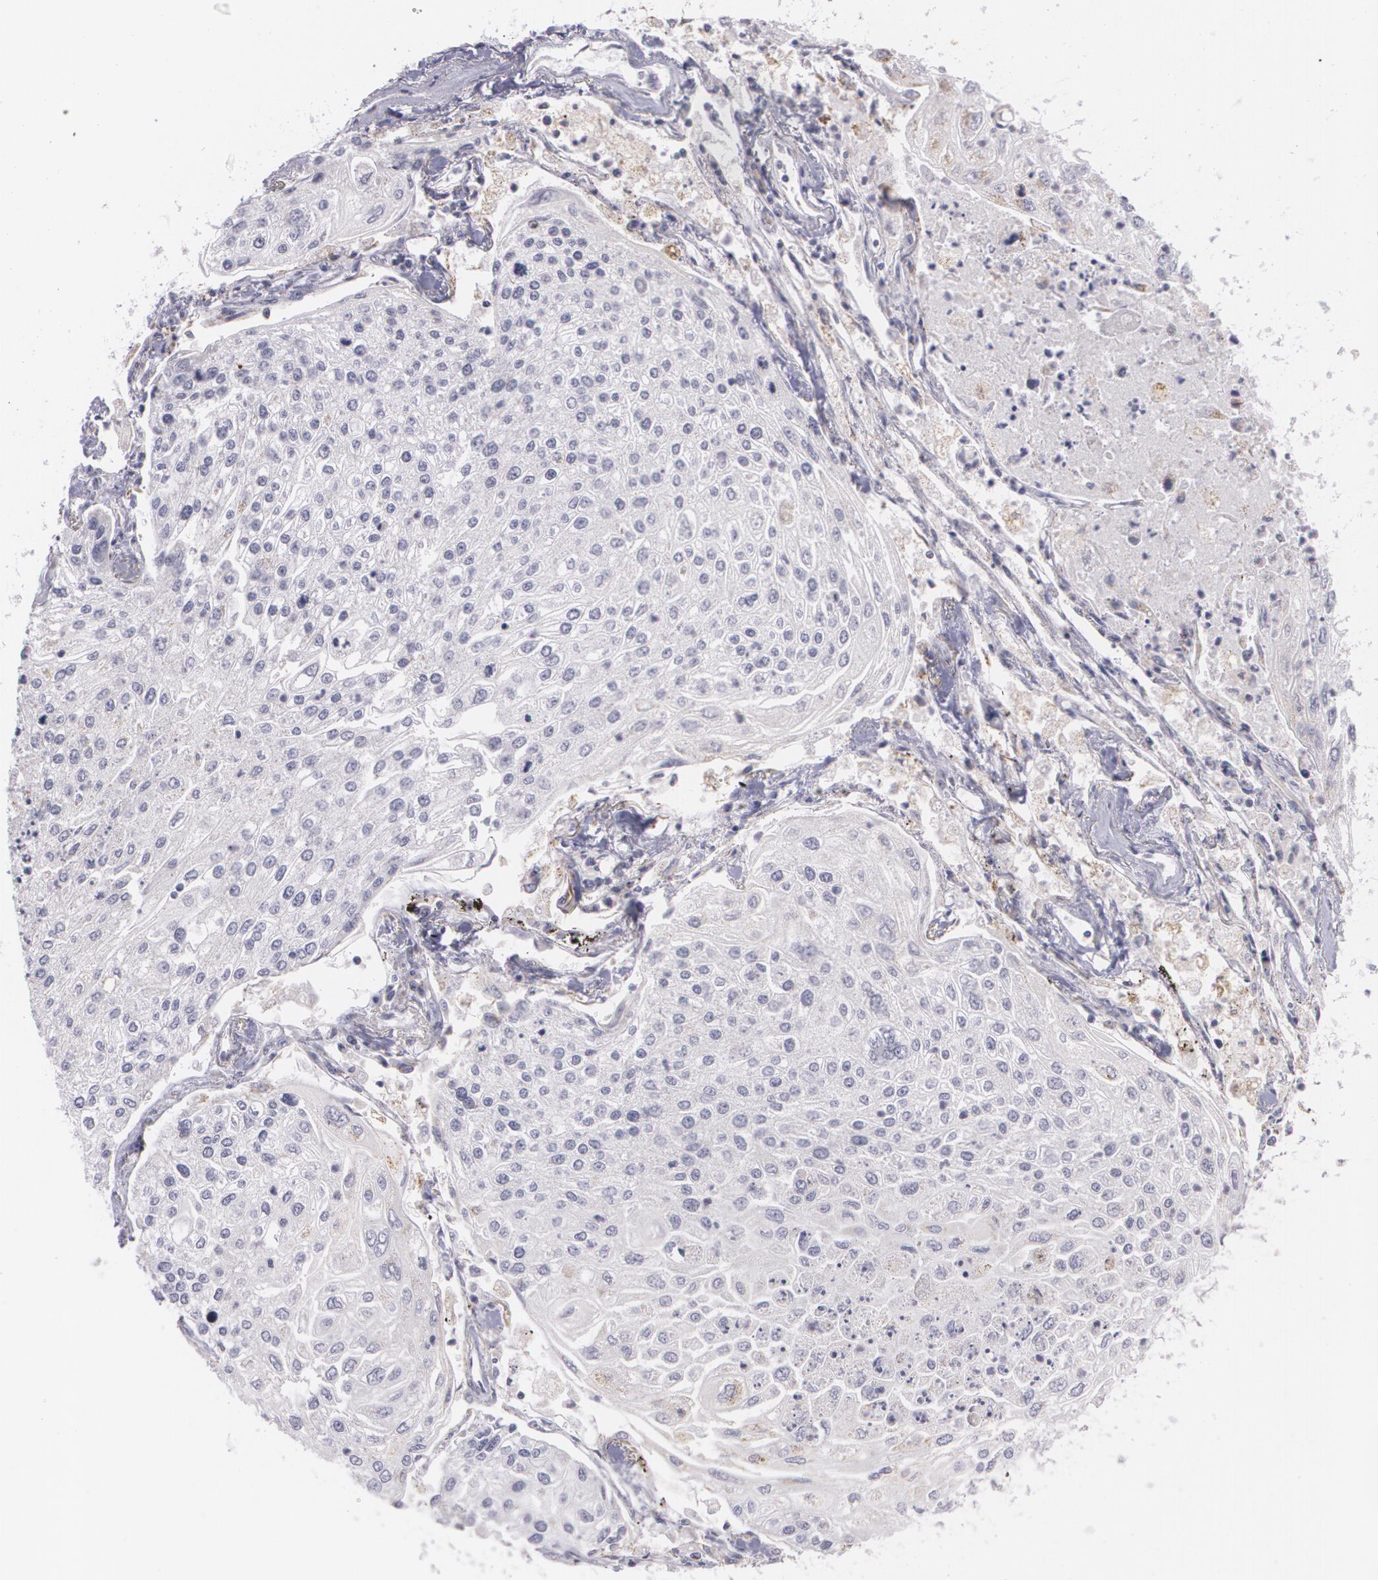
{"staining": {"intensity": "negative", "quantity": "none", "location": "none"}, "tissue": "lung cancer", "cell_type": "Tumor cells", "image_type": "cancer", "snomed": [{"axis": "morphology", "description": "Squamous cell carcinoma, NOS"}, {"axis": "topography", "description": "Lung"}], "caption": "DAB (3,3'-diaminobenzidine) immunohistochemical staining of lung cancer (squamous cell carcinoma) exhibits no significant staining in tumor cells. (DAB immunohistochemistry (IHC) with hematoxylin counter stain).", "gene": "CILK1", "patient": {"sex": "male", "age": 75}}